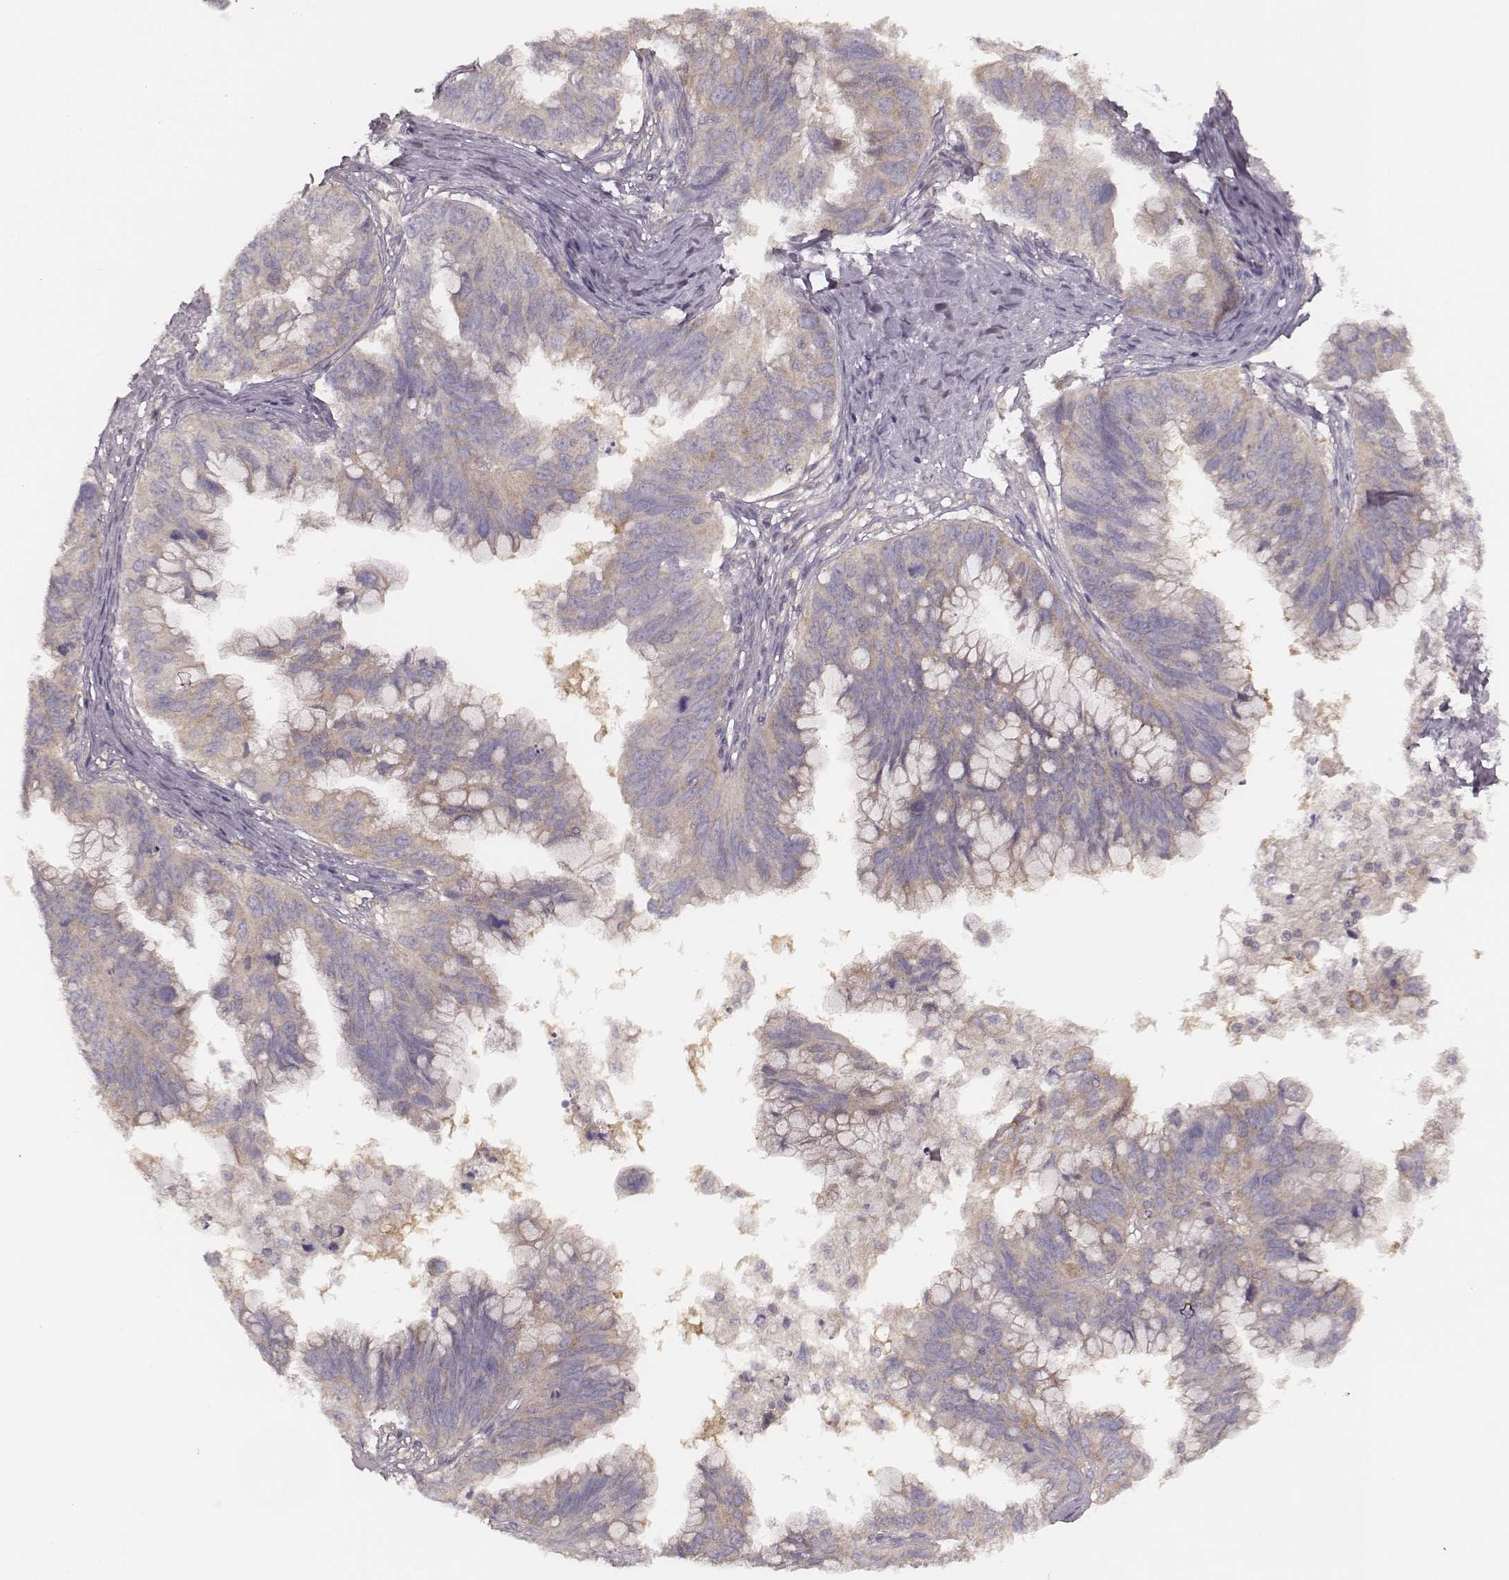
{"staining": {"intensity": "moderate", "quantity": ">75%", "location": "cytoplasmic/membranous"}, "tissue": "ovarian cancer", "cell_type": "Tumor cells", "image_type": "cancer", "snomed": [{"axis": "morphology", "description": "Cystadenocarcinoma, mucinous, NOS"}, {"axis": "topography", "description": "Ovary"}], "caption": "Tumor cells exhibit medium levels of moderate cytoplasmic/membranous staining in about >75% of cells in human ovarian cancer. (DAB (3,3'-diaminobenzidine) = brown stain, brightfield microscopy at high magnification).", "gene": "CARS1", "patient": {"sex": "female", "age": 76}}